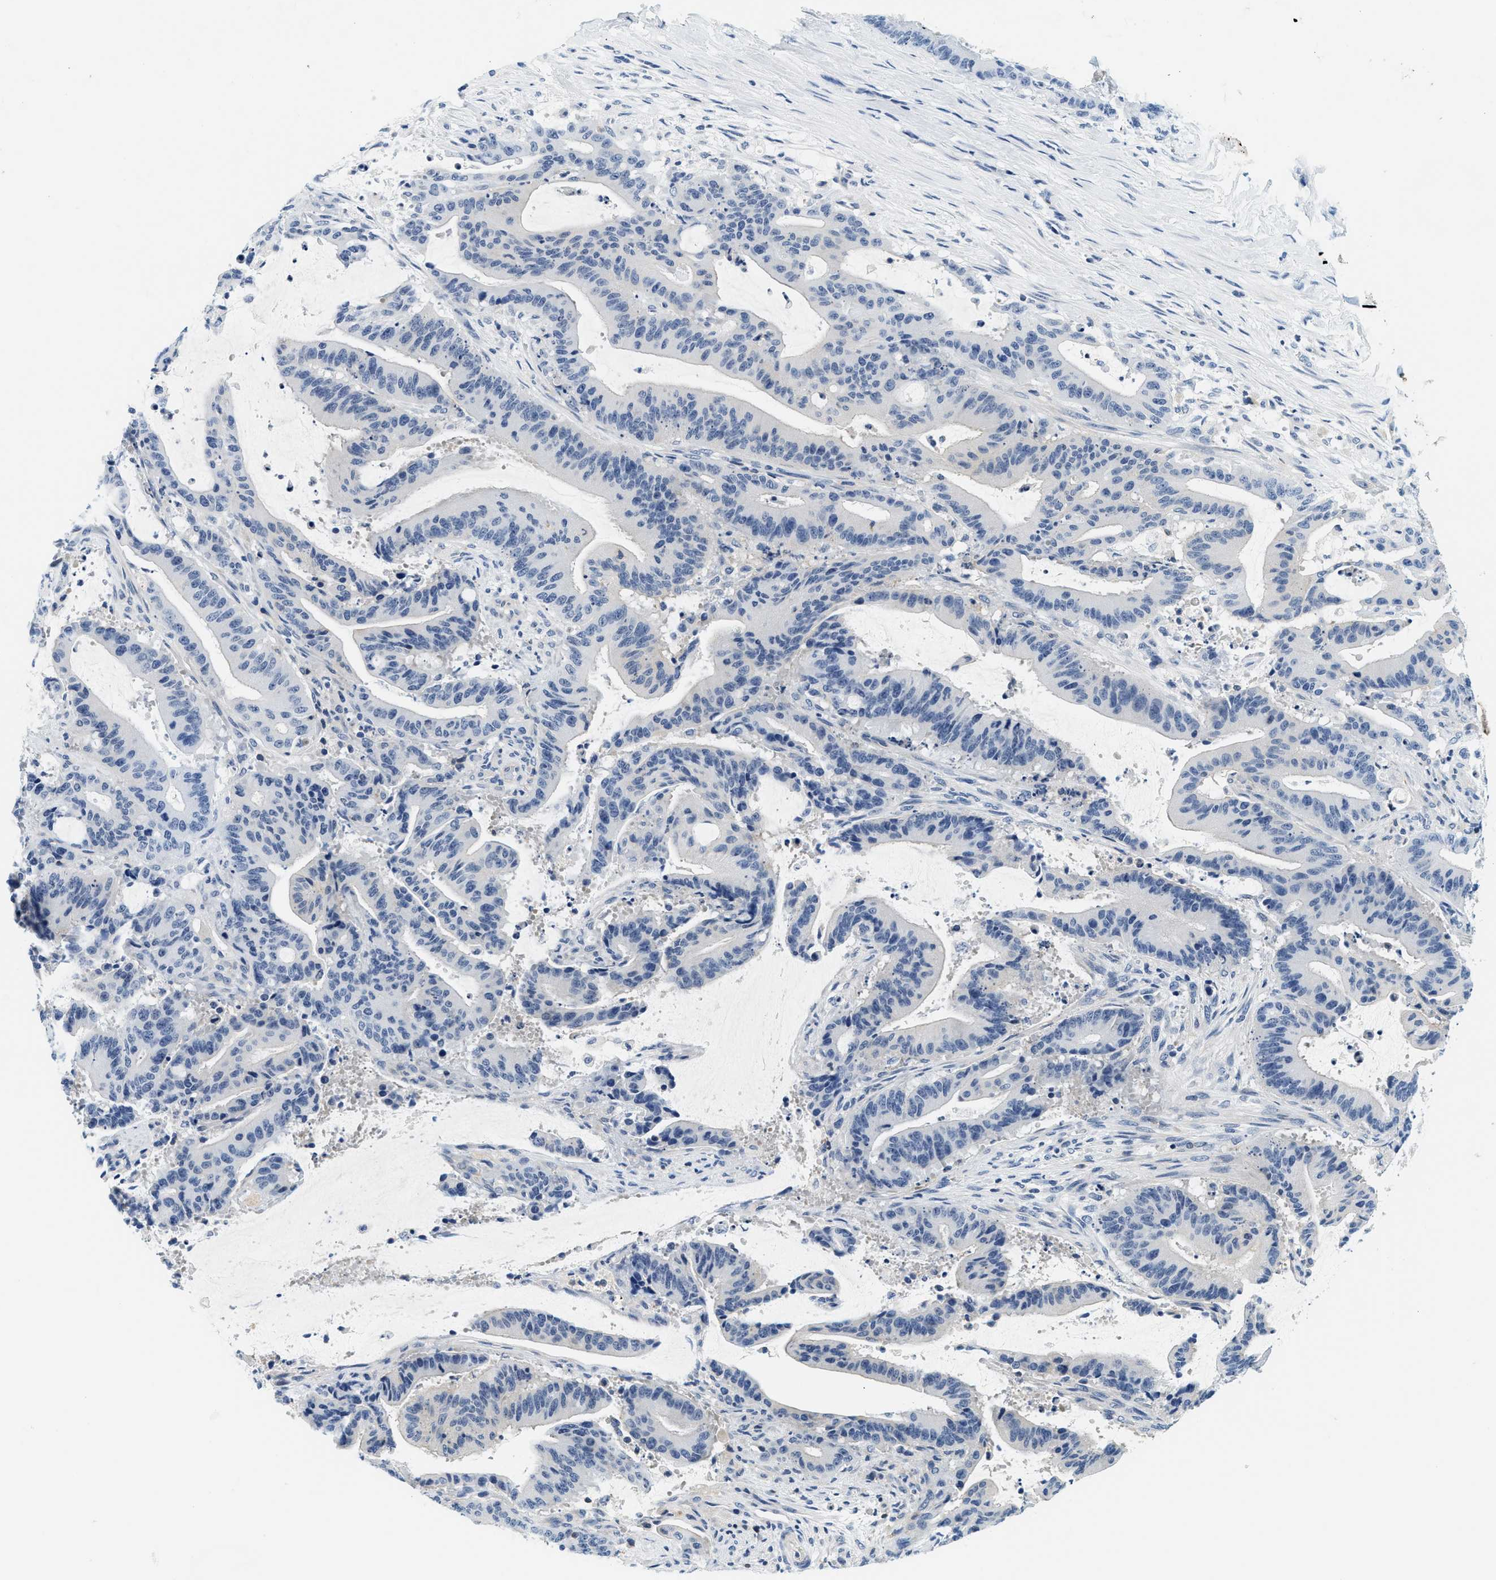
{"staining": {"intensity": "negative", "quantity": "none", "location": "none"}, "tissue": "liver cancer", "cell_type": "Tumor cells", "image_type": "cancer", "snomed": [{"axis": "morphology", "description": "Normal tissue, NOS"}, {"axis": "morphology", "description": "Cholangiocarcinoma"}, {"axis": "topography", "description": "Liver"}, {"axis": "topography", "description": "Peripheral nerve tissue"}], "caption": "DAB (3,3'-diaminobenzidine) immunohistochemical staining of cholangiocarcinoma (liver) demonstrates no significant staining in tumor cells.", "gene": "SAMD9", "patient": {"sex": "female", "age": 73}}